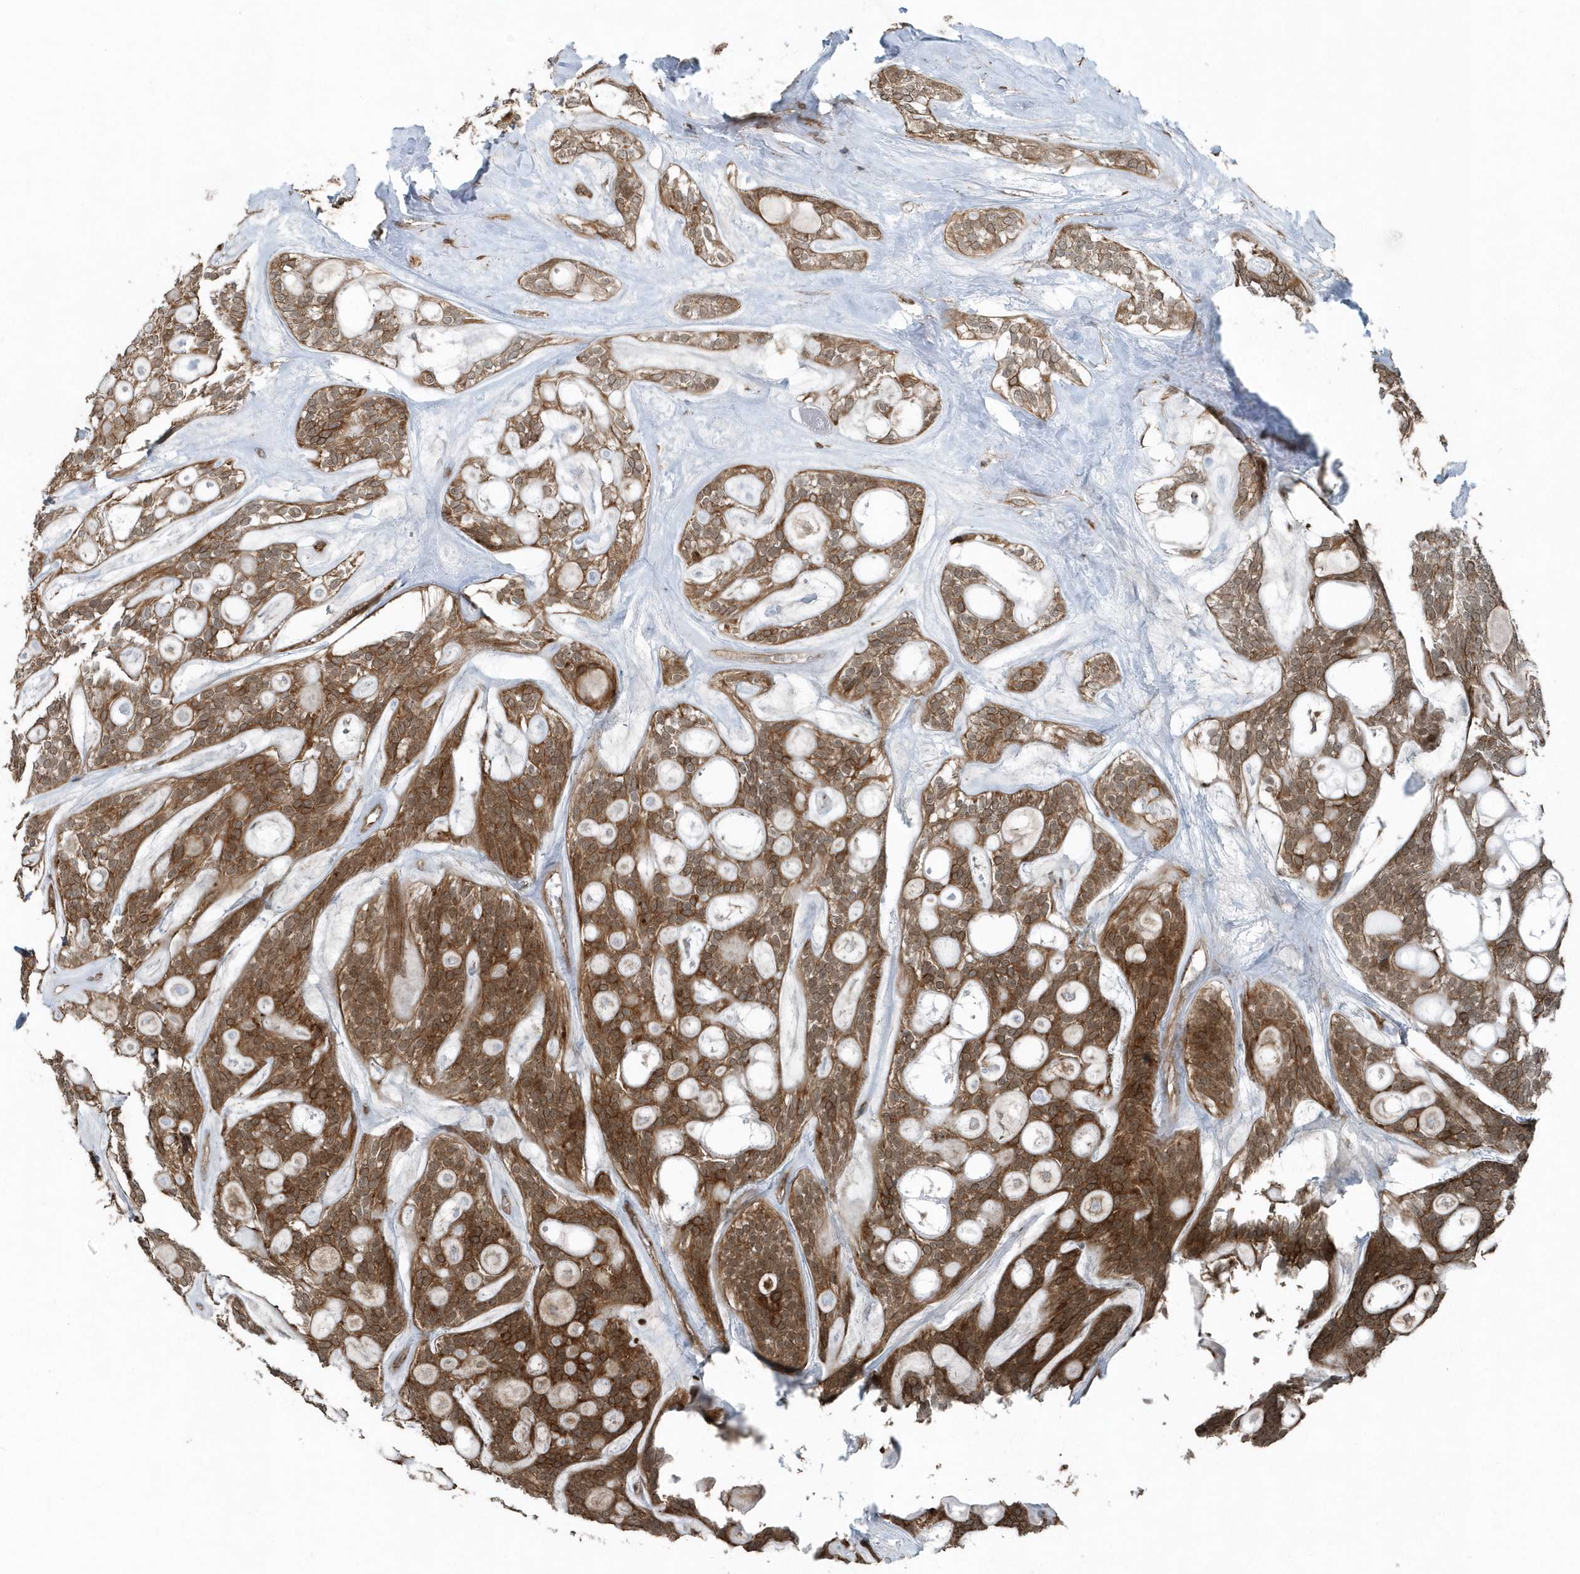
{"staining": {"intensity": "moderate", "quantity": ">75%", "location": "cytoplasmic/membranous"}, "tissue": "head and neck cancer", "cell_type": "Tumor cells", "image_type": "cancer", "snomed": [{"axis": "morphology", "description": "Adenocarcinoma, NOS"}, {"axis": "topography", "description": "Head-Neck"}], "caption": "Brown immunohistochemical staining in human adenocarcinoma (head and neck) displays moderate cytoplasmic/membranous positivity in approximately >75% of tumor cells.", "gene": "GCC2", "patient": {"sex": "male", "age": 66}}